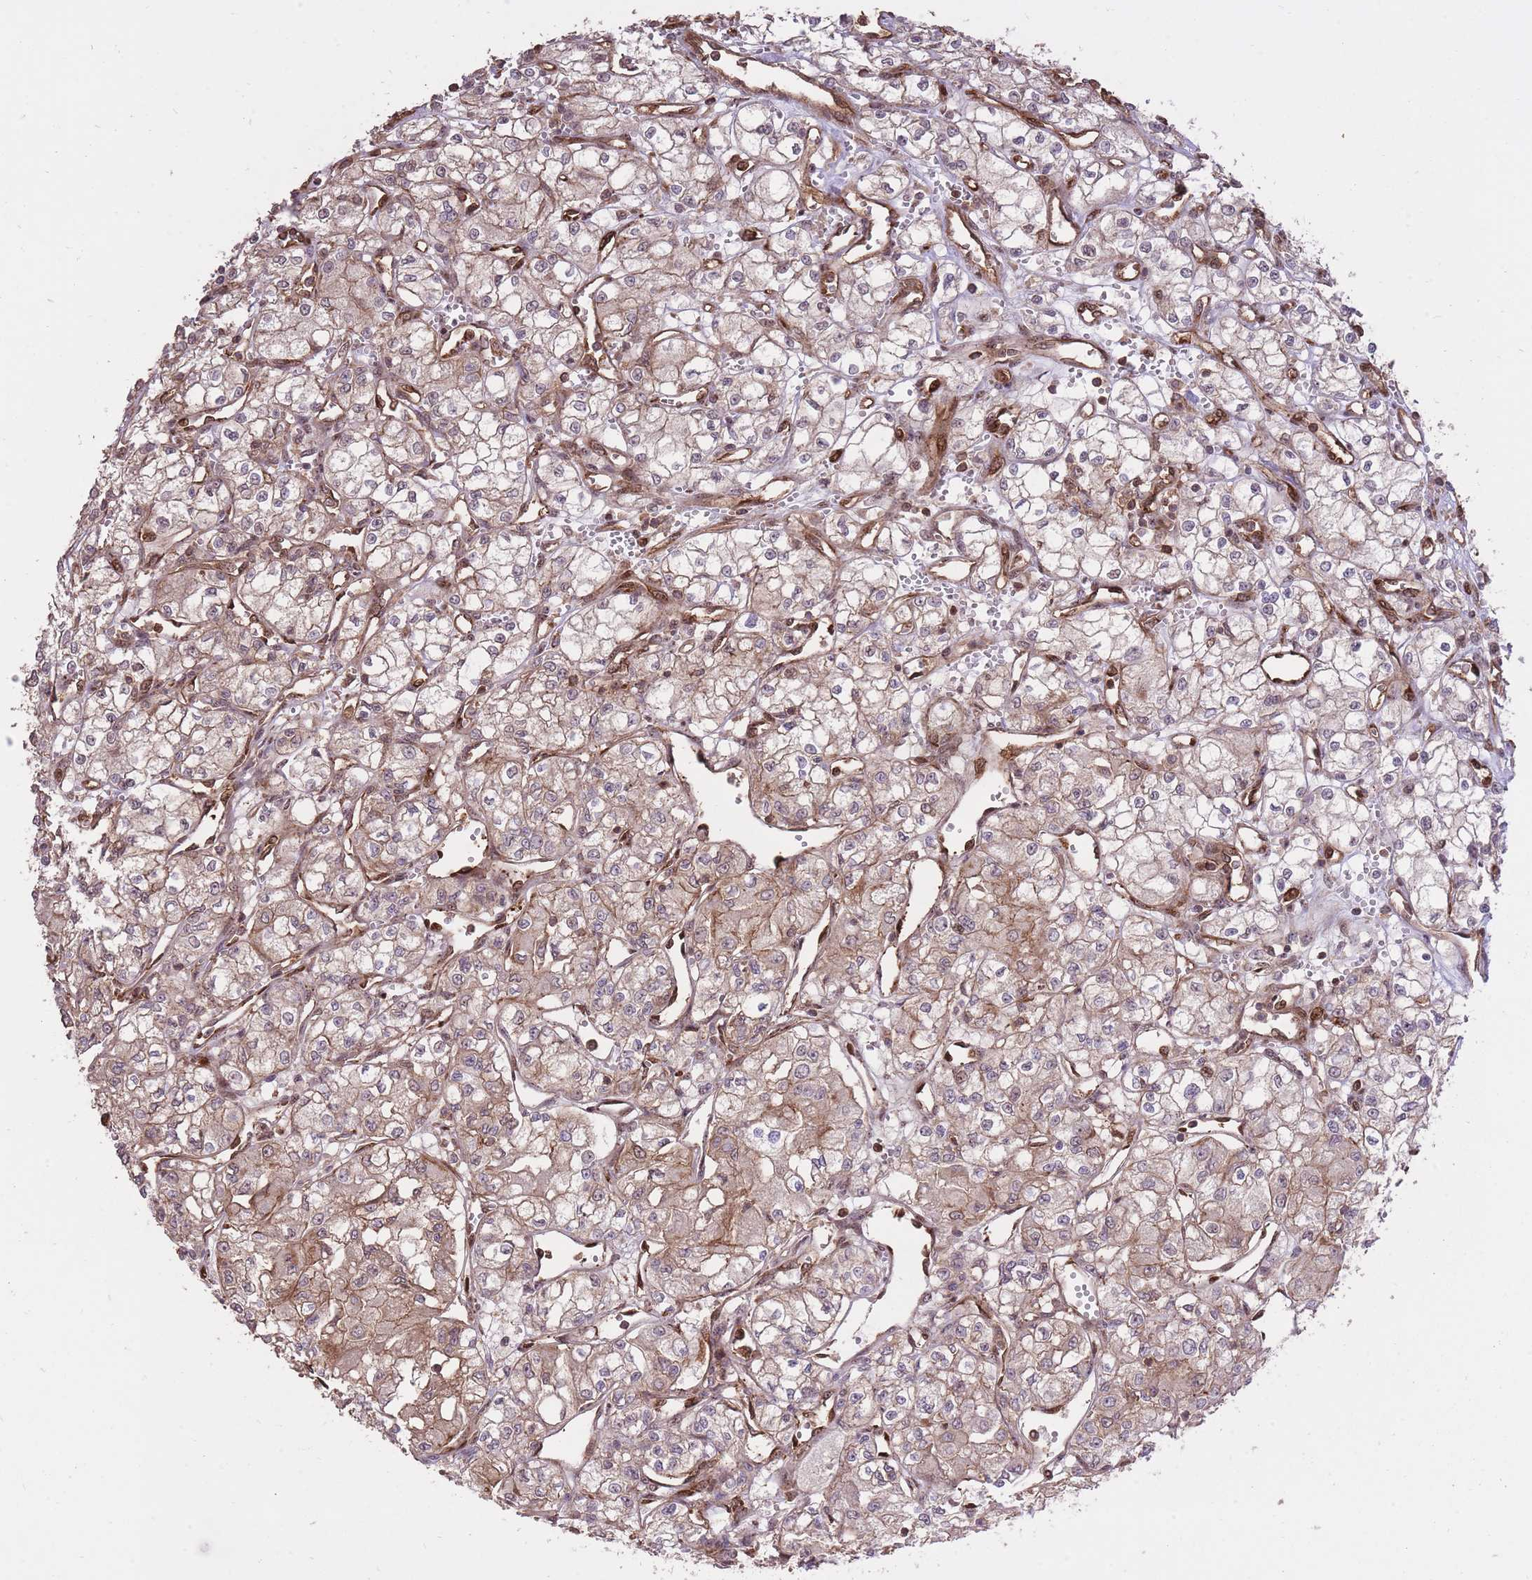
{"staining": {"intensity": "weak", "quantity": "25%-75%", "location": "cytoplasmic/membranous"}, "tissue": "renal cancer", "cell_type": "Tumor cells", "image_type": "cancer", "snomed": [{"axis": "morphology", "description": "Adenocarcinoma, NOS"}, {"axis": "topography", "description": "Kidney"}], "caption": "The photomicrograph reveals immunohistochemical staining of adenocarcinoma (renal). There is weak cytoplasmic/membranous expression is identified in approximately 25%-75% of tumor cells.", "gene": "PLD1", "patient": {"sex": "male", "age": 59}}